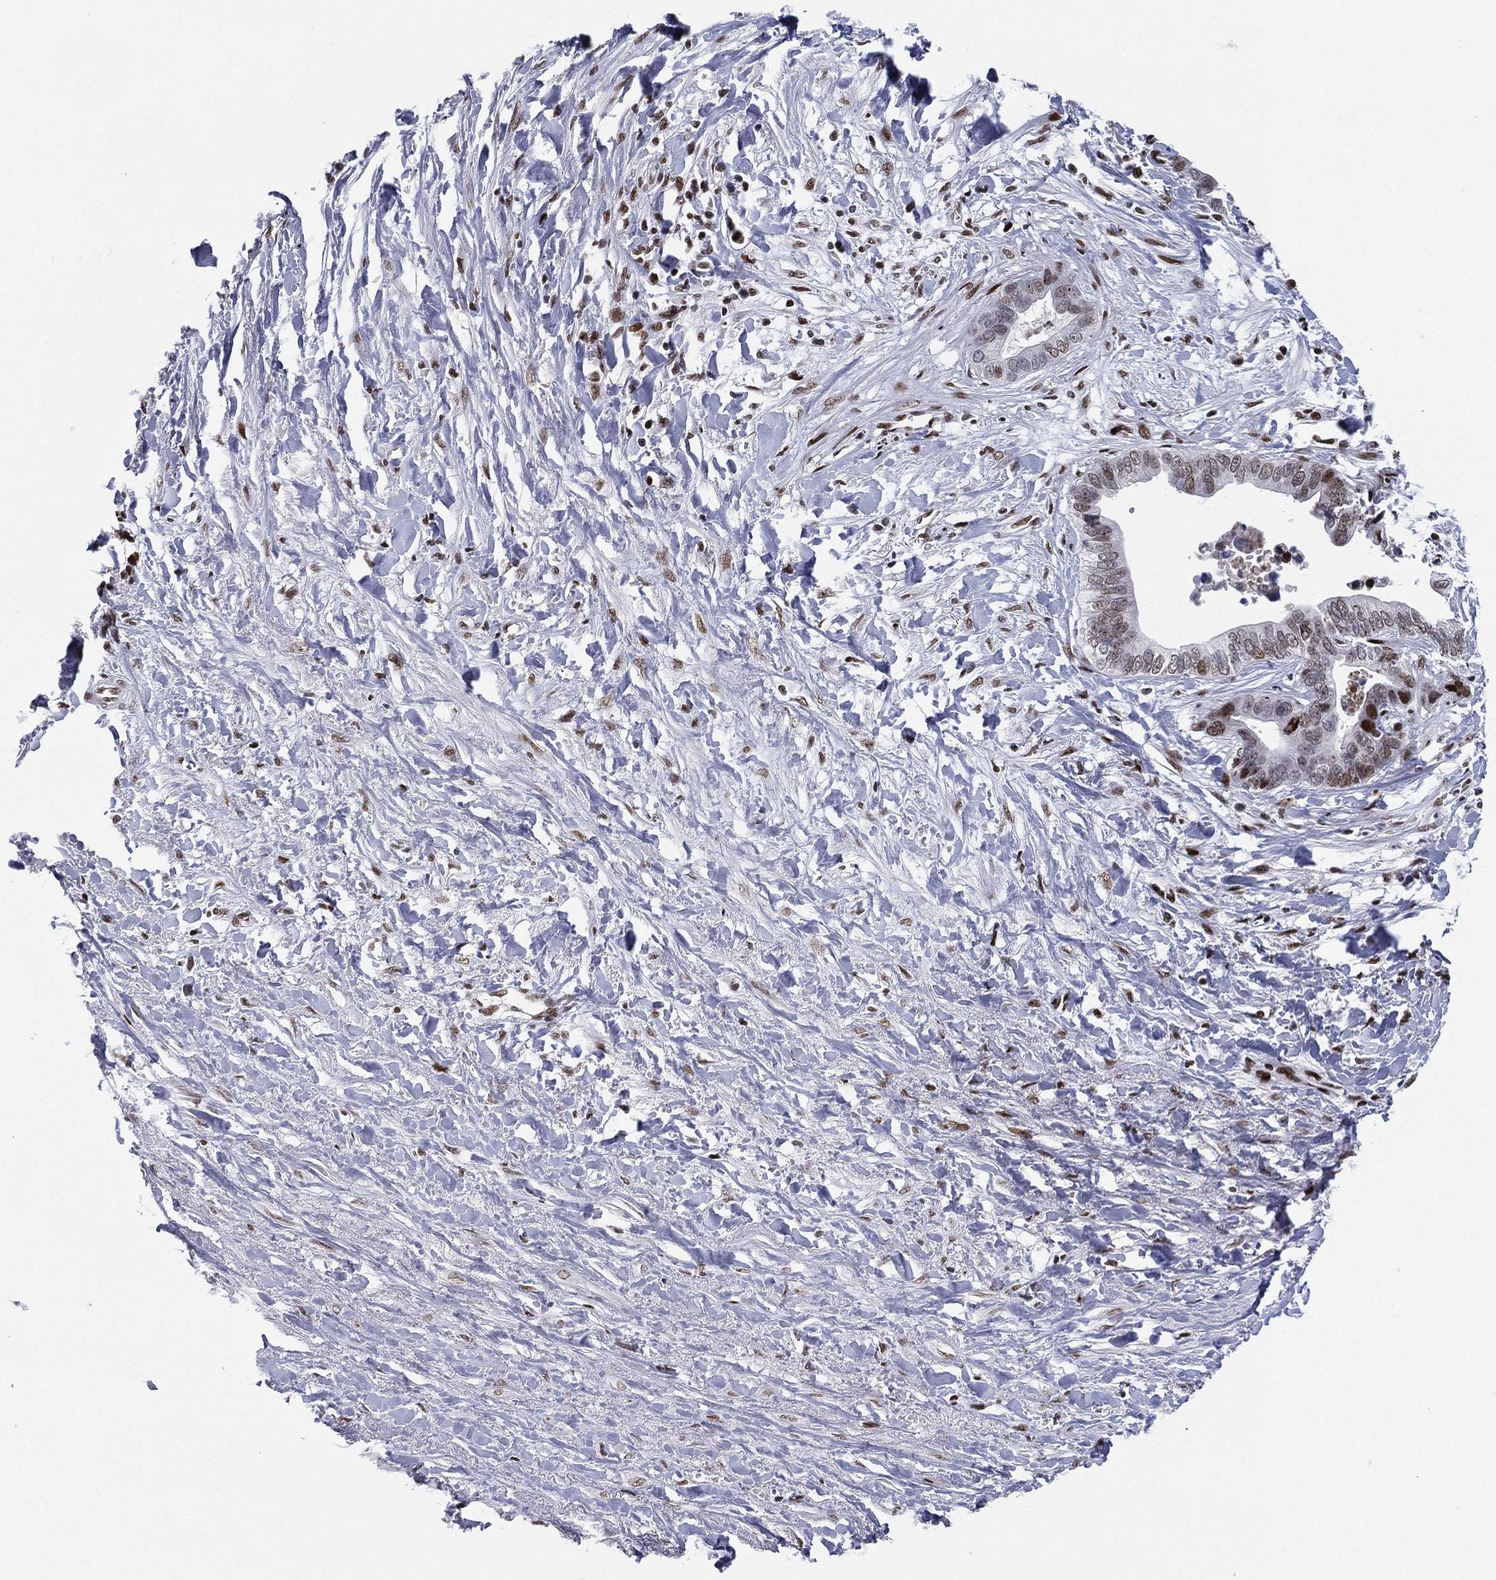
{"staining": {"intensity": "moderate", "quantity": "25%-75%", "location": "nuclear"}, "tissue": "liver cancer", "cell_type": "Tumor cells", "image_type": "cancer", "snomed": [{"axis": "morphology", "description": "Cholangiocarcinoma"}, {"axis": "topography", "description": "Liver"}], "caption": "Liver cancer (cholangiocarcinoma) stained with DAB immunohistochemistry shows medium levels of moderate nuclear expression in about 25%-75% of tumor cells.", "gene": "RTF1", "patient": {"sex": "female", "age": 79}}